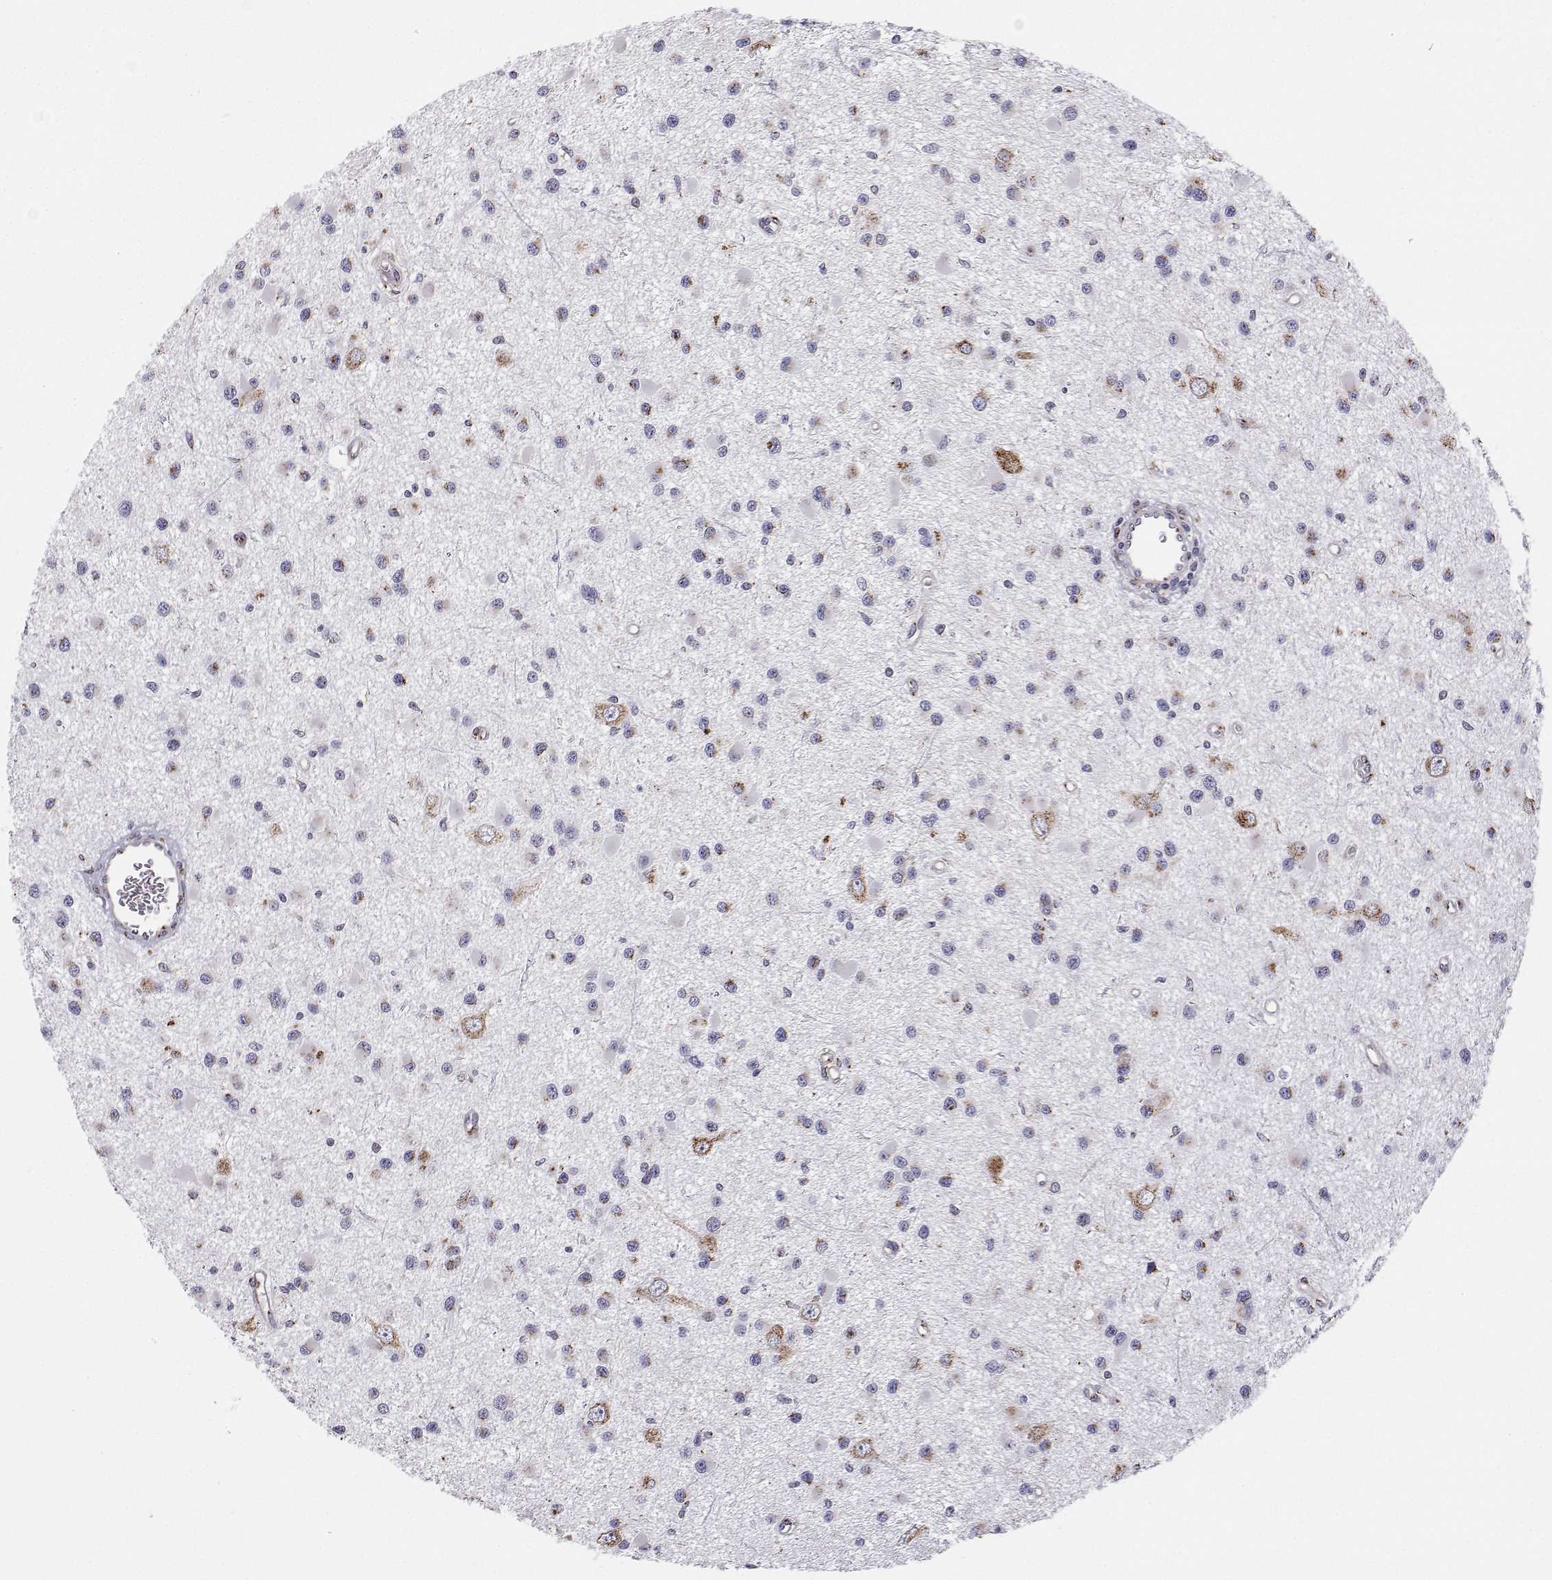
{"staining": {"intensity": "negative", "quantity": "none", "location": "none"}, "tissue": "glioma", "cell_type": "Tumor cells", "image_type": "cancer", "snomed": [{"axis": "morphology", "description": "Glioma, malignant, High grade"}, {"axis": "topography", "description": "Brain"}], "caption": "DAB (3,3'-diaminobenzidine) immunohistochemical staining of human glioma shows no significant positivity in tumor cells.", "gene": "STARD13", "patient": {"sex": "male", "age": 54}}